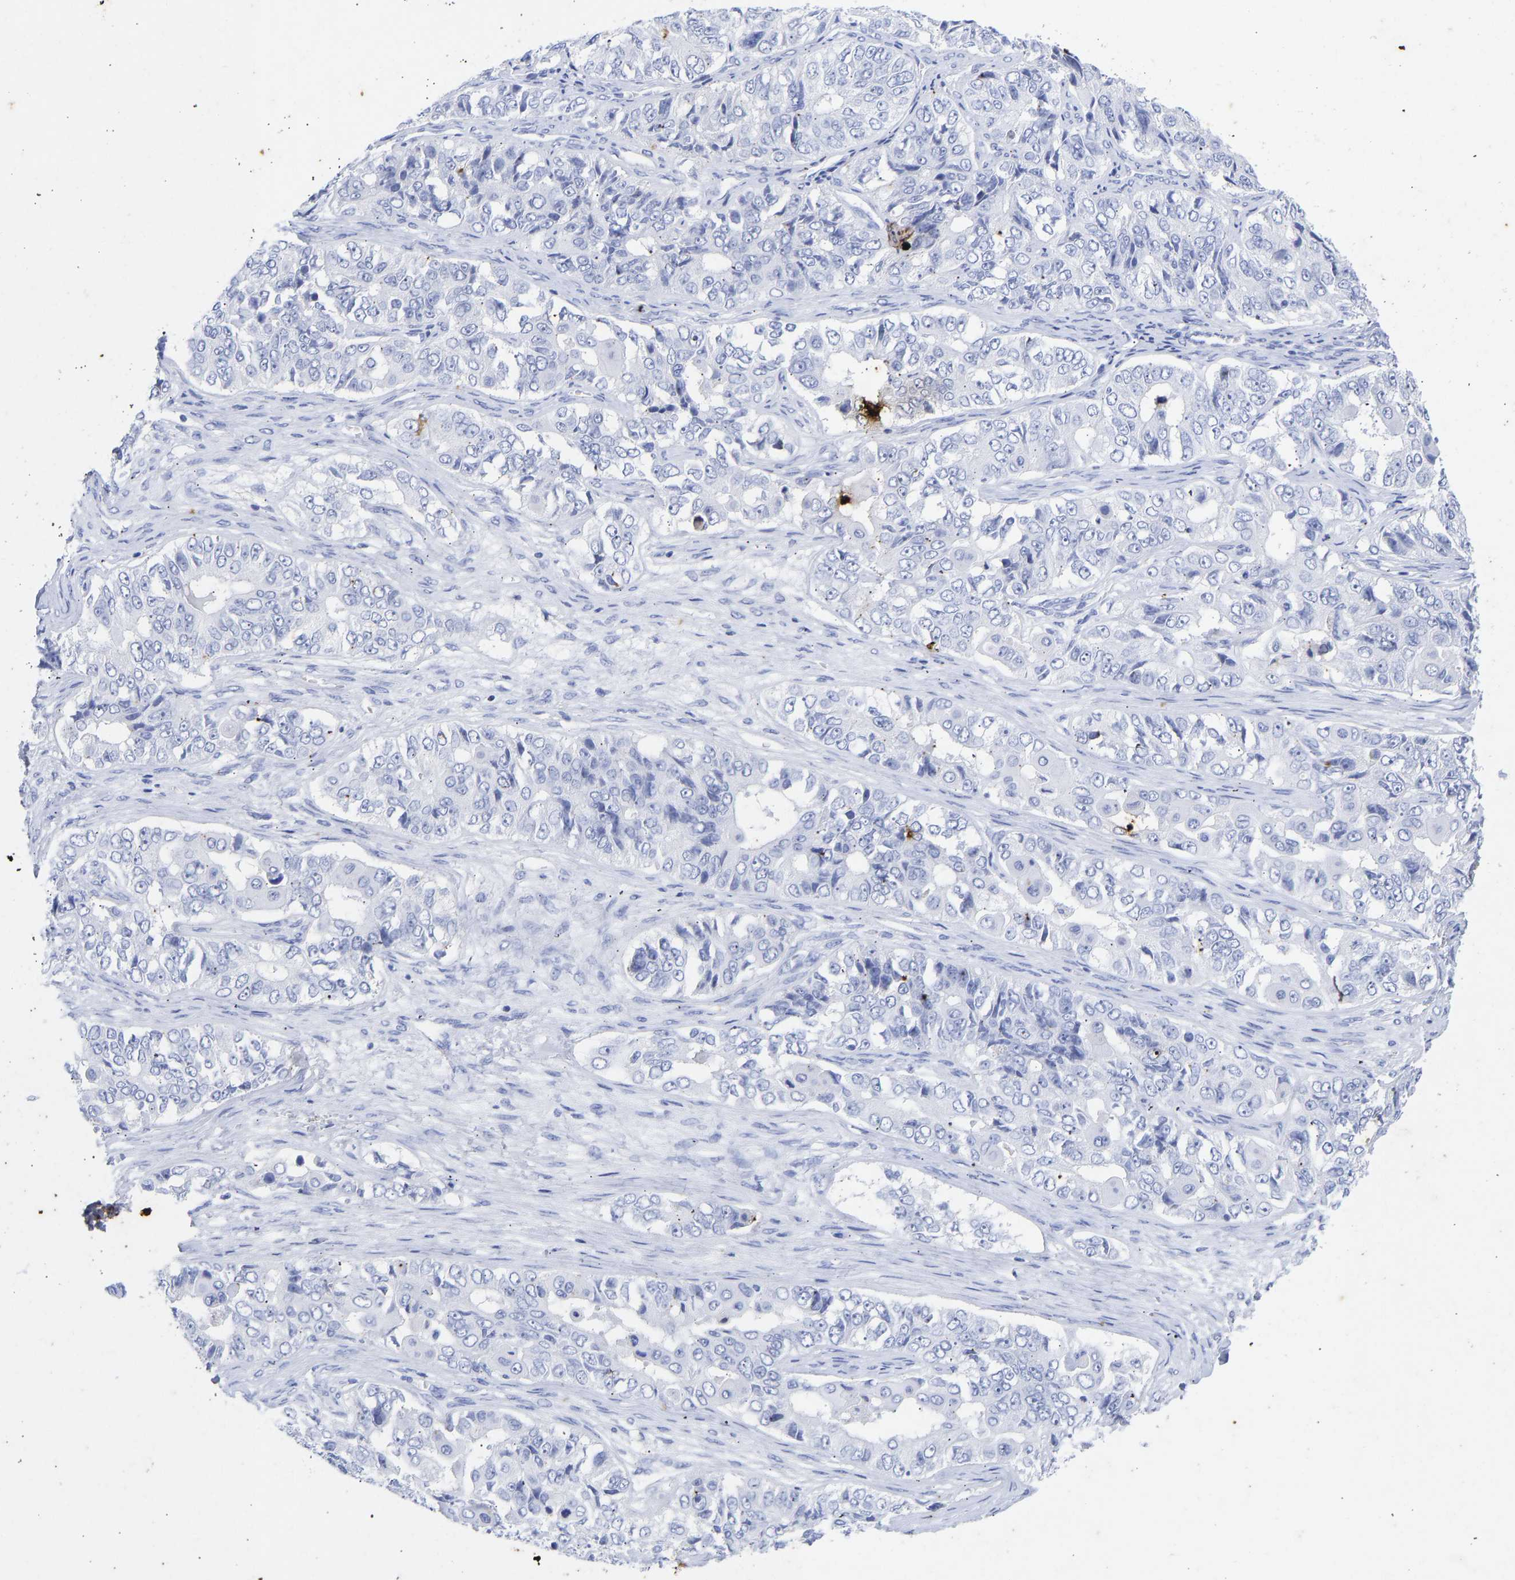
{"staining": {"intensity": "negative", "quantity": "none", "location": "none"}, "tissue": "ovarian cancer", "cell_type": "Tumor cells", "image_type": "cancer", "snomed": [{"axis": "morphology", "description": "Carcinoma, endometroid"}, {"axis": "topography", "description": "Ovary"}], "caption": "Tumor cells show no significant positivity in ovarian endometroid carcinoma.", "gene": "KRT1", "patient": {"sex": "female", "age": 51}}